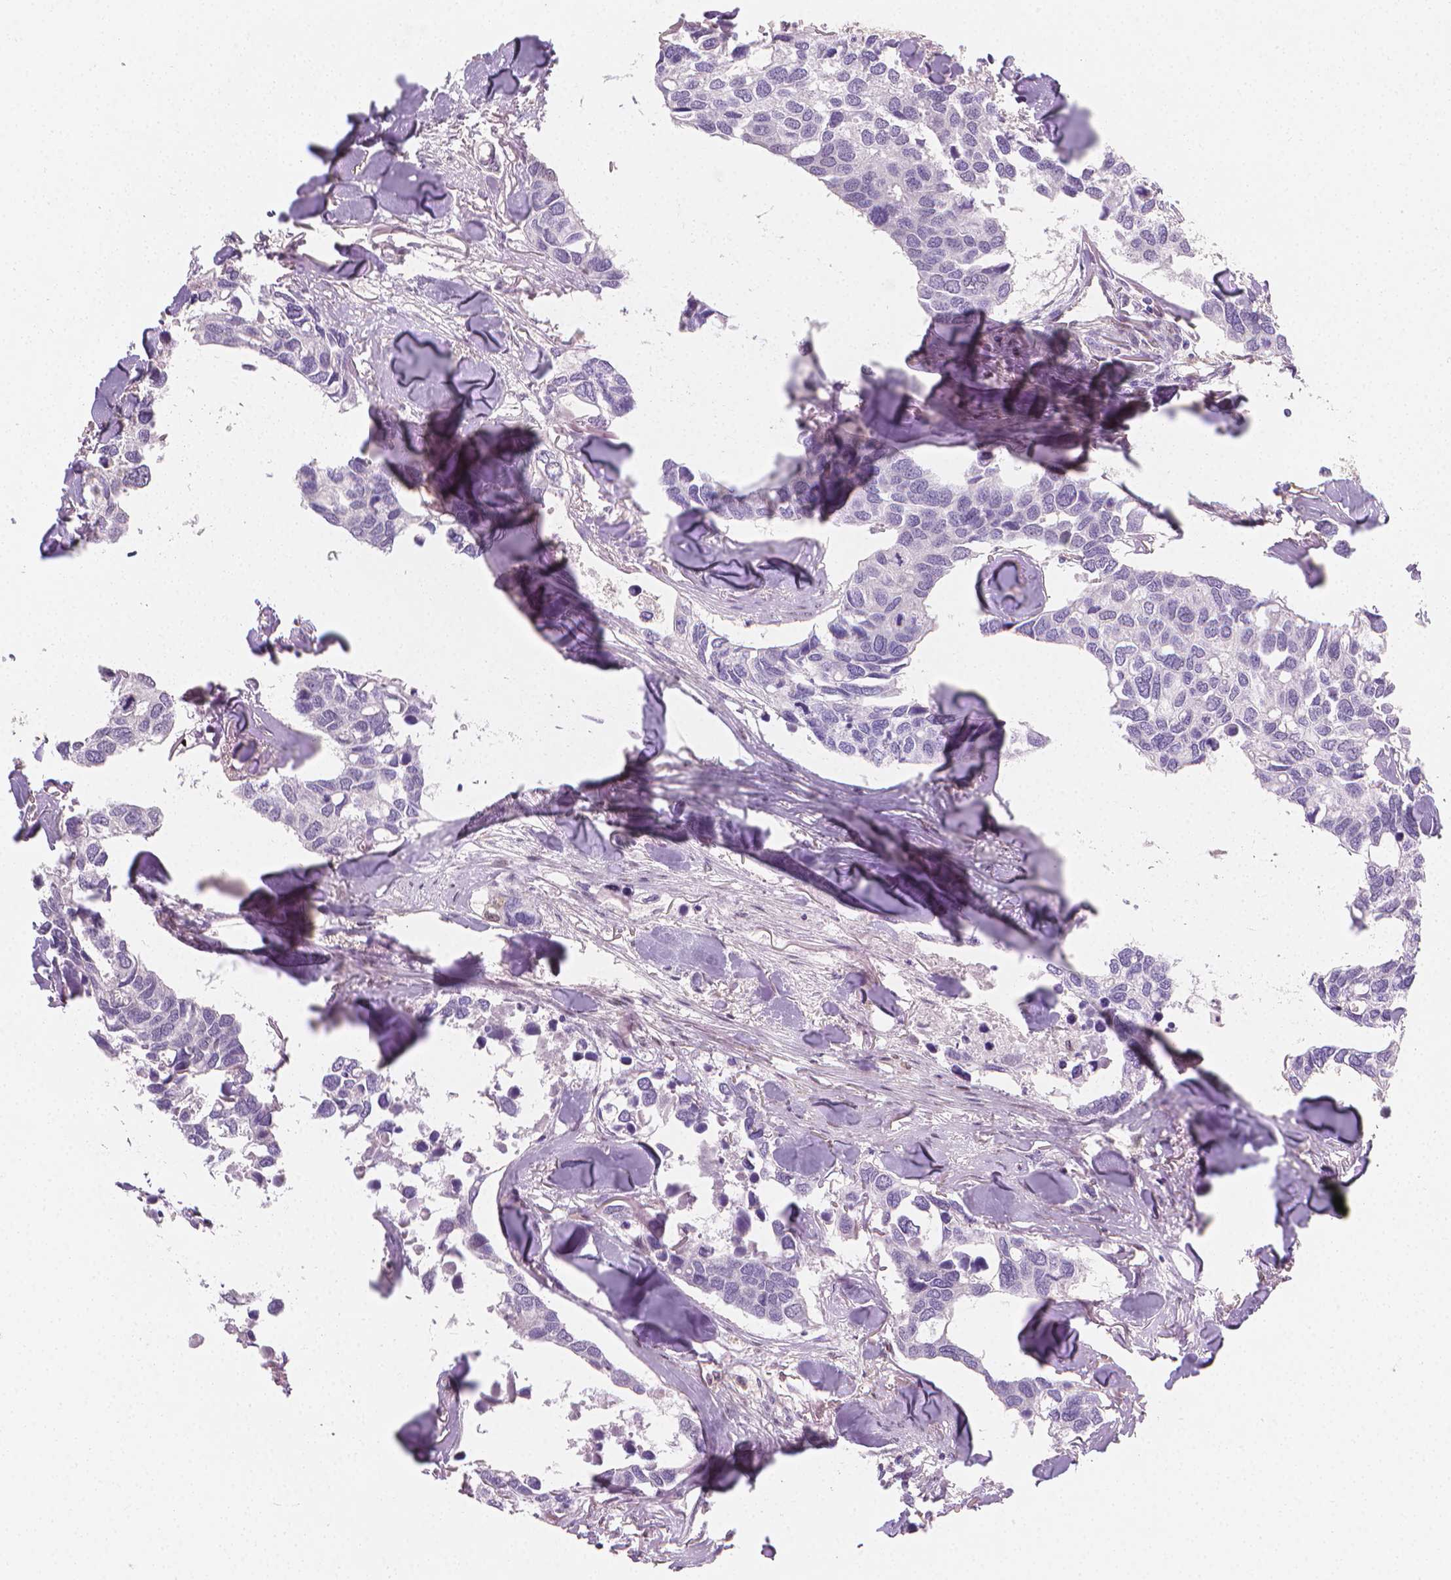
{"staining": {"intensity": "negative", "quantity": "none", "location": "none"}, "tissue": "breast cancer", "cell_type": "Tumor cells", "image_type": "cancer", "snomed": [{"axis": "morphology", "description": "Duct carcinoma"}, {"axis": "topography", "description": "Breast"}], "caption": "Immunohistochemistry histopathology image of neoplastic tissue: human breast cancer (invasive ductal carcinoma) stained with DAB demonstrates no significant protein staining in tumor cells.", "gene": "TNFAIP2", "patient": {"sex": "female", "age": 83}}